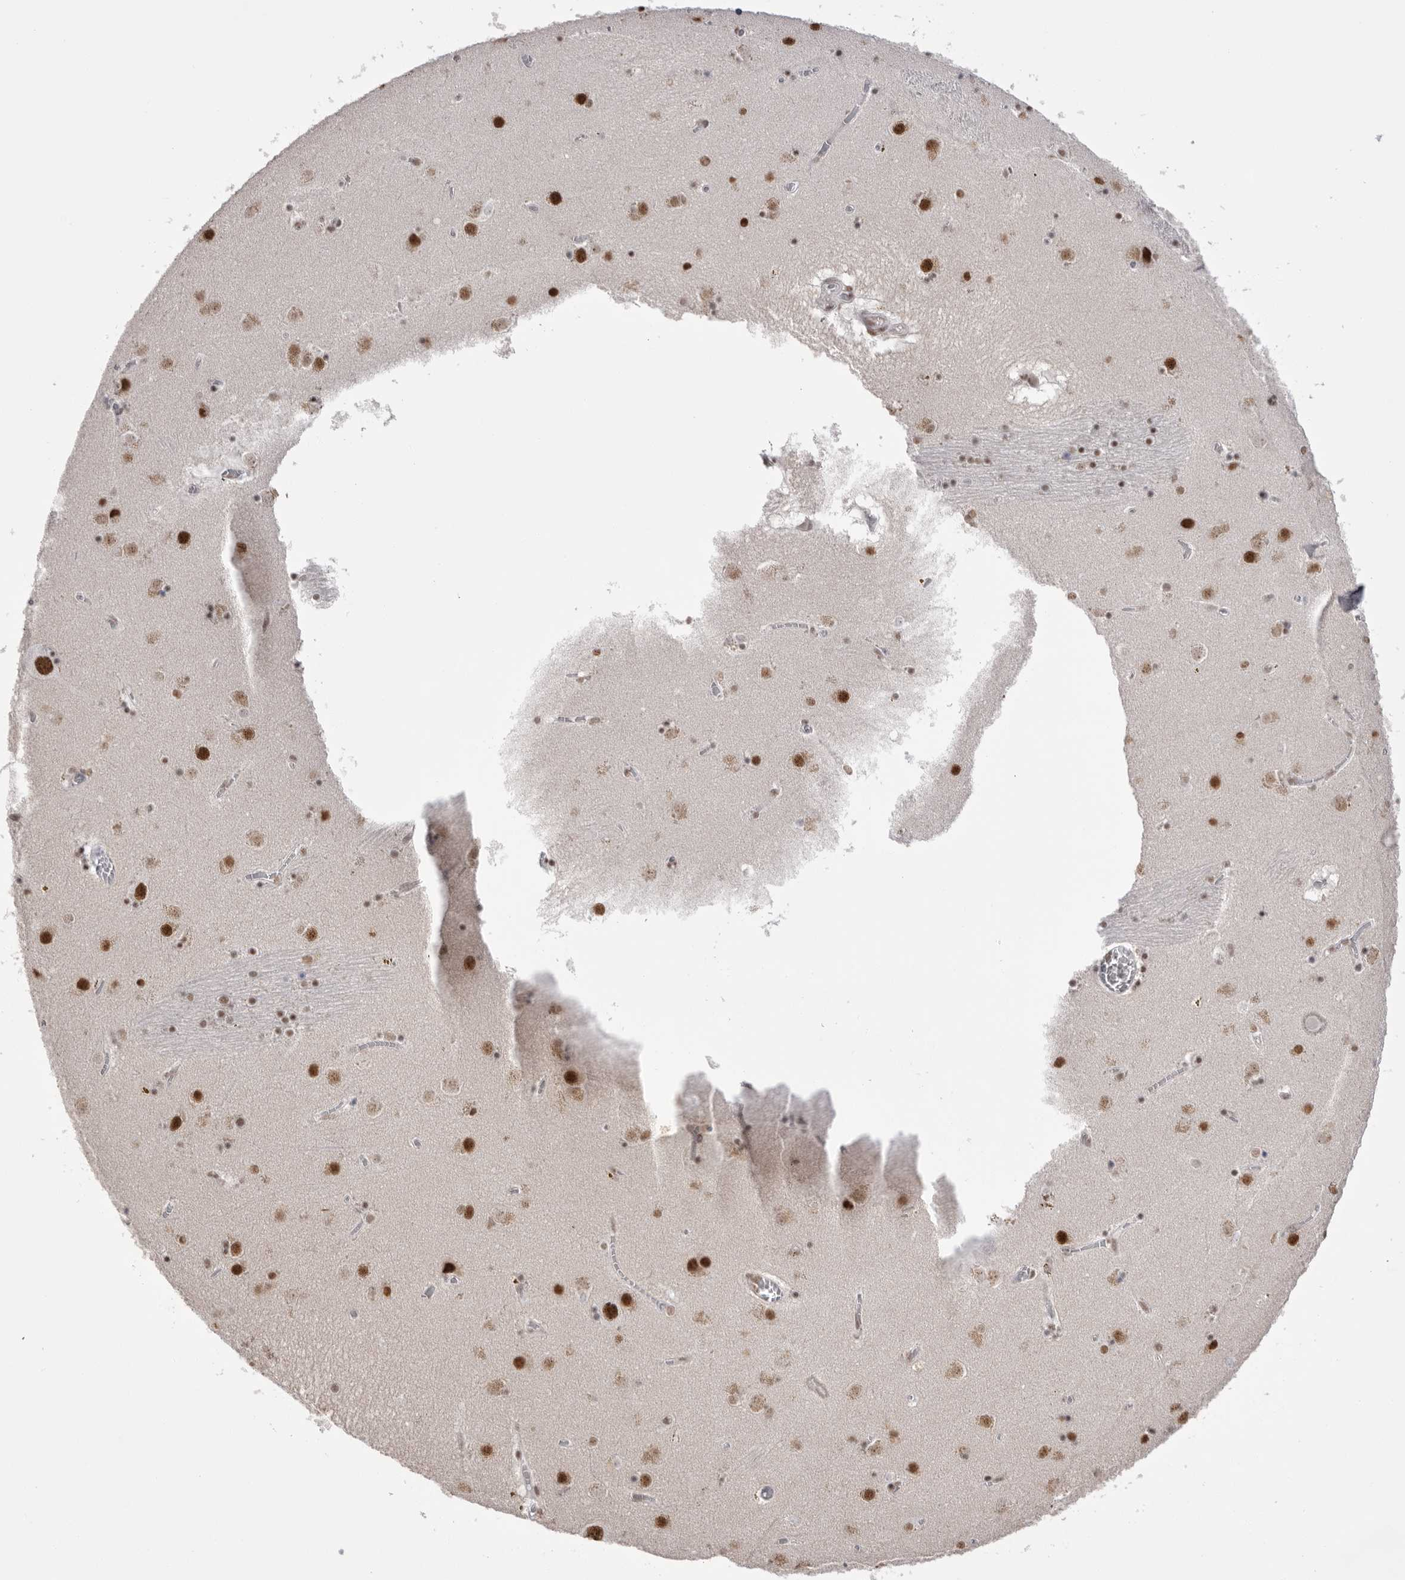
{"staining": {"intensity": "strong", "quantity": "<25%", "location": "nuclear"}, "tissue": "caudate", "cell_type": "Glial cells", "image_type": "normal", "snomed": [{"axis": "morphology", "description": "Normal tissue, NOS"}, {"axis": "topography", "description": "Lateral ventricle wall"}], "caption": "A medium amount of strong nuclear staining is present in about <25% of glial cells in normal caudate. (DAB (3,3'-diaminobenzidine) = brown stain, brightfield microscopy at high magnification).", "gene": "BCLAF3", "patient": {"sex": "male", "age": 70}}